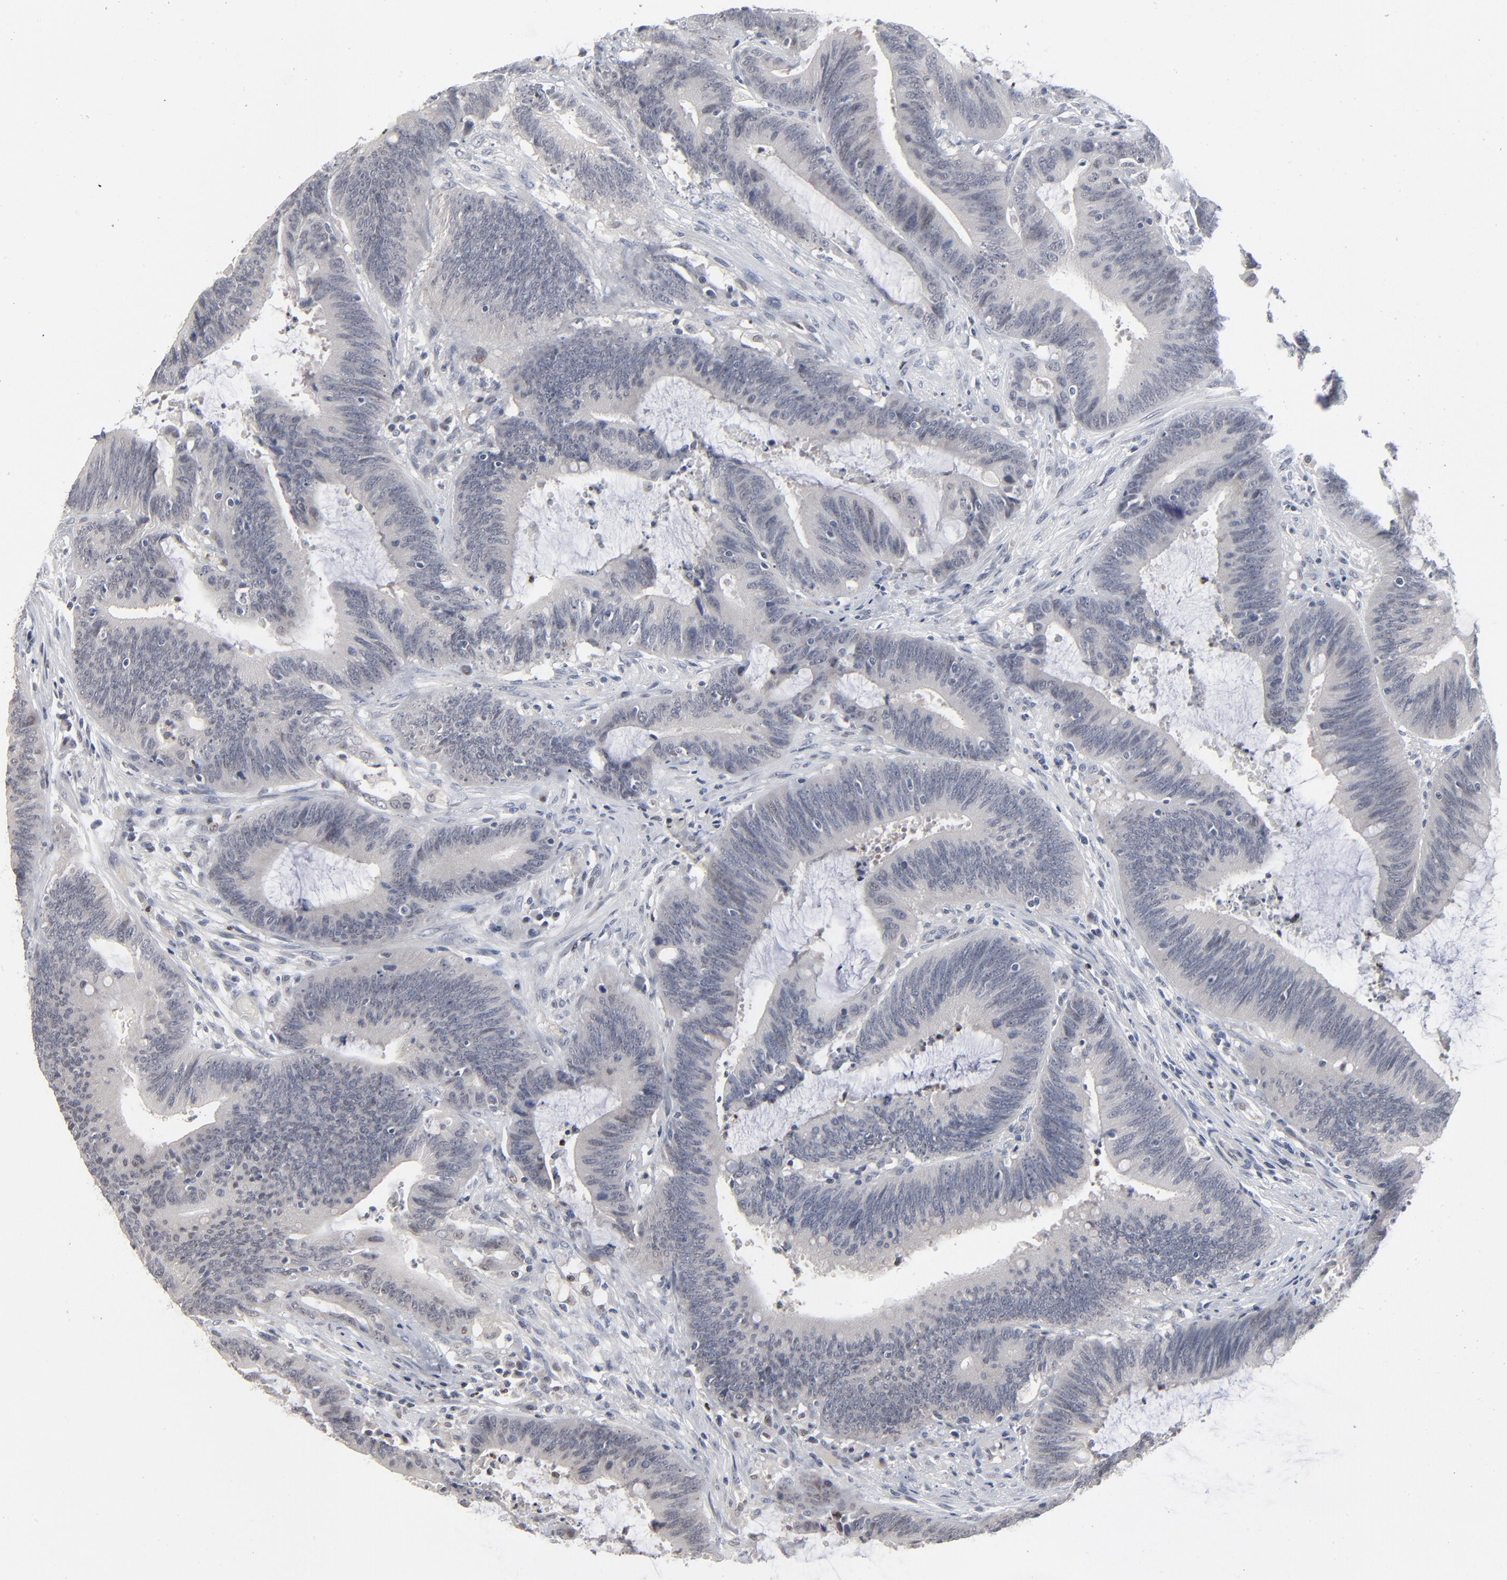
{"staining": {"intensity": "negative", "quantity": "none", "location": "none"}, "tissue": "colorectal cancer", "cell_type": "Tumor cells", "image_type": "cancer", "snomed": [{"axis": "morphology", "description": "Adenocarcinoma, NOS"}, {"axis": "topography", "description": "Rectum"}], "caption": "Immunohistochemical staining of human colorectal cancer (adenocarcinoma) exhibits no significant staining in tumor cells. (DAB (3,3'-diaminobenzidine) IHC, high magnification).", "gene": "FOXN2", "patient": {"sex": "female", "age": 66}}